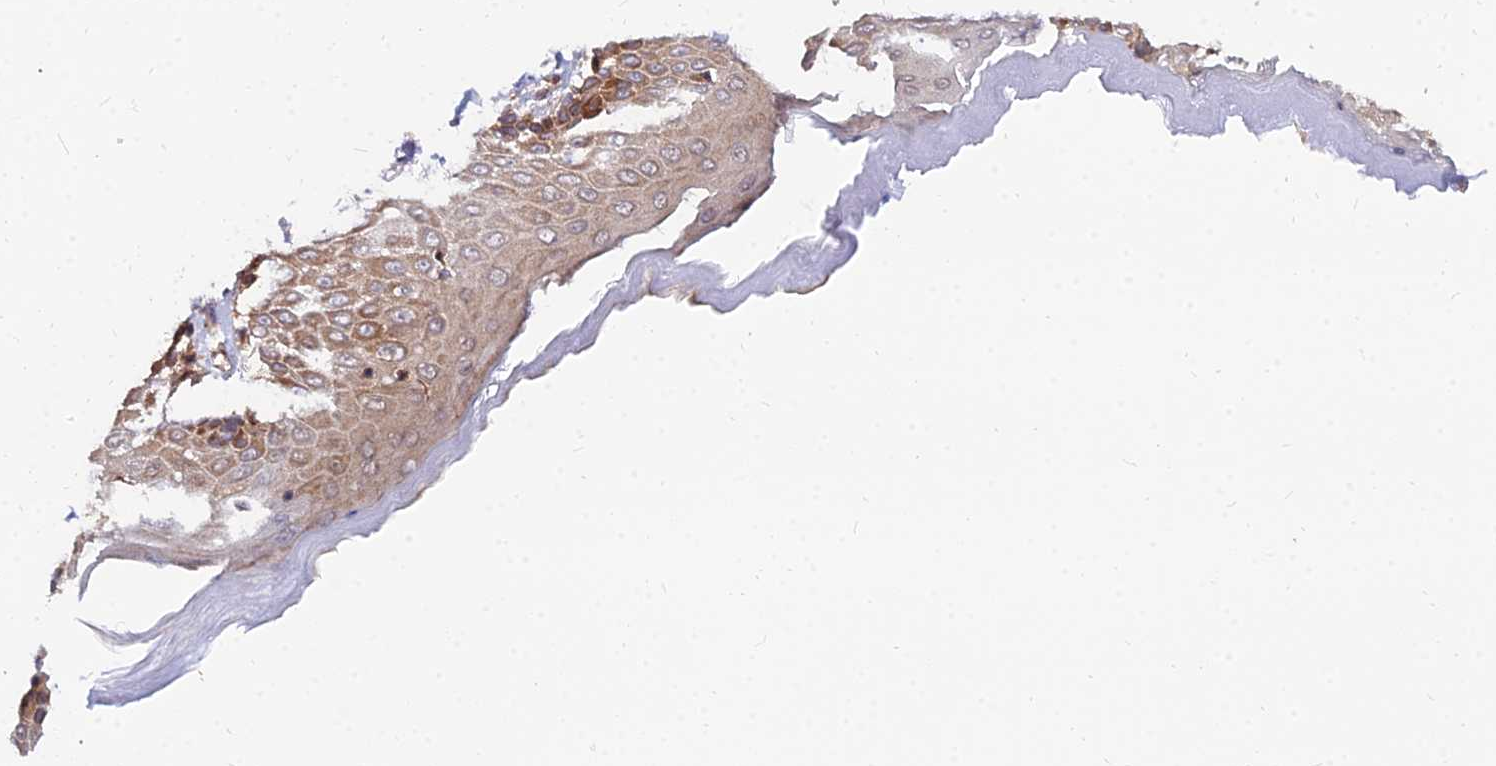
{"staining": {"intensity": "moderate", "quantity": ">75%", "location": "cytoplasmic/membranous"}, "tissue": "skin", "cell_type": "Epidermal cells", "image_type": "normal", "snomed": [{"axis": "morphology", "description": "Normal tissue, NOS"}, {"axis": "topography", "description": "Anal"}], "caption": "A medium amount of moderate cytoplasmic/membranous positivity is seen in about >75% of epidermal cells in unremarkable skin. (DAB IHC, brown staining for protein, blue staining for nuclei).", "gene": "CCT6A", "patient": {"sex": "male", "age": 69}}